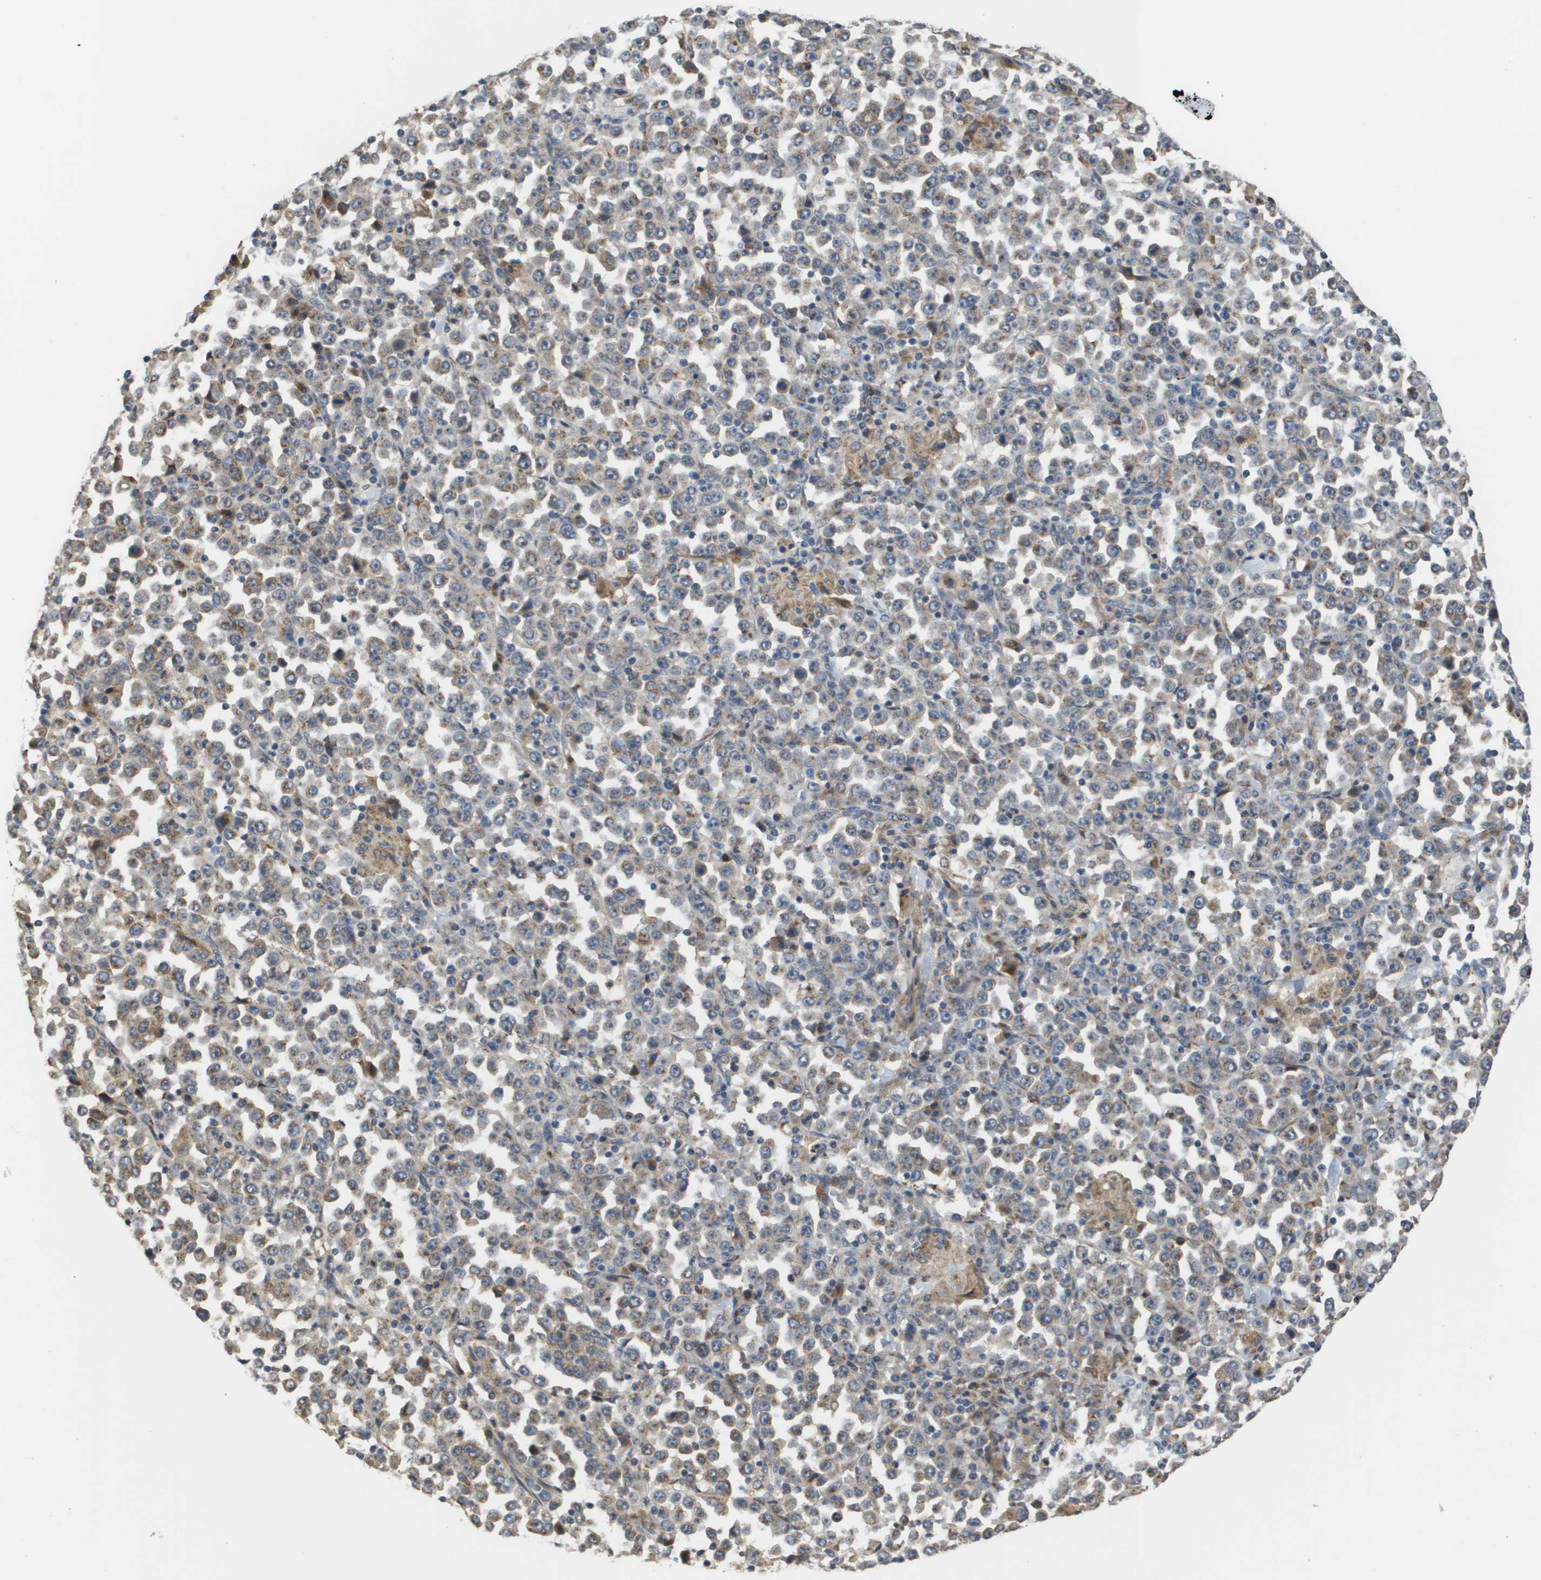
{"staining": {"intensity": "moderate", "quantity": "<25%", "location": "cytoplasmic/membranous"}, "tissue": "stomach cancer", "cell_type": "Tumor cells", "image_type": "cancer", "snomed": [{"axis": "morphology", "description": "Normal tissue, NOS"}, {"axis": "morphology", "description": "Adenocarcinoma, NOS"}, {"axis": "topography", "description": "Stomach, upper"}, {"axis": "topography", "description": "Stomach"}], "caption": "Adenocarcinoma (stomach) stained with DAB IHC shows low levels of moderate cytoplasmic/membranous expression in about <25% of tumor cells.", "gene": "PCK1", "patient": {"sex": "male", "age": 59}}